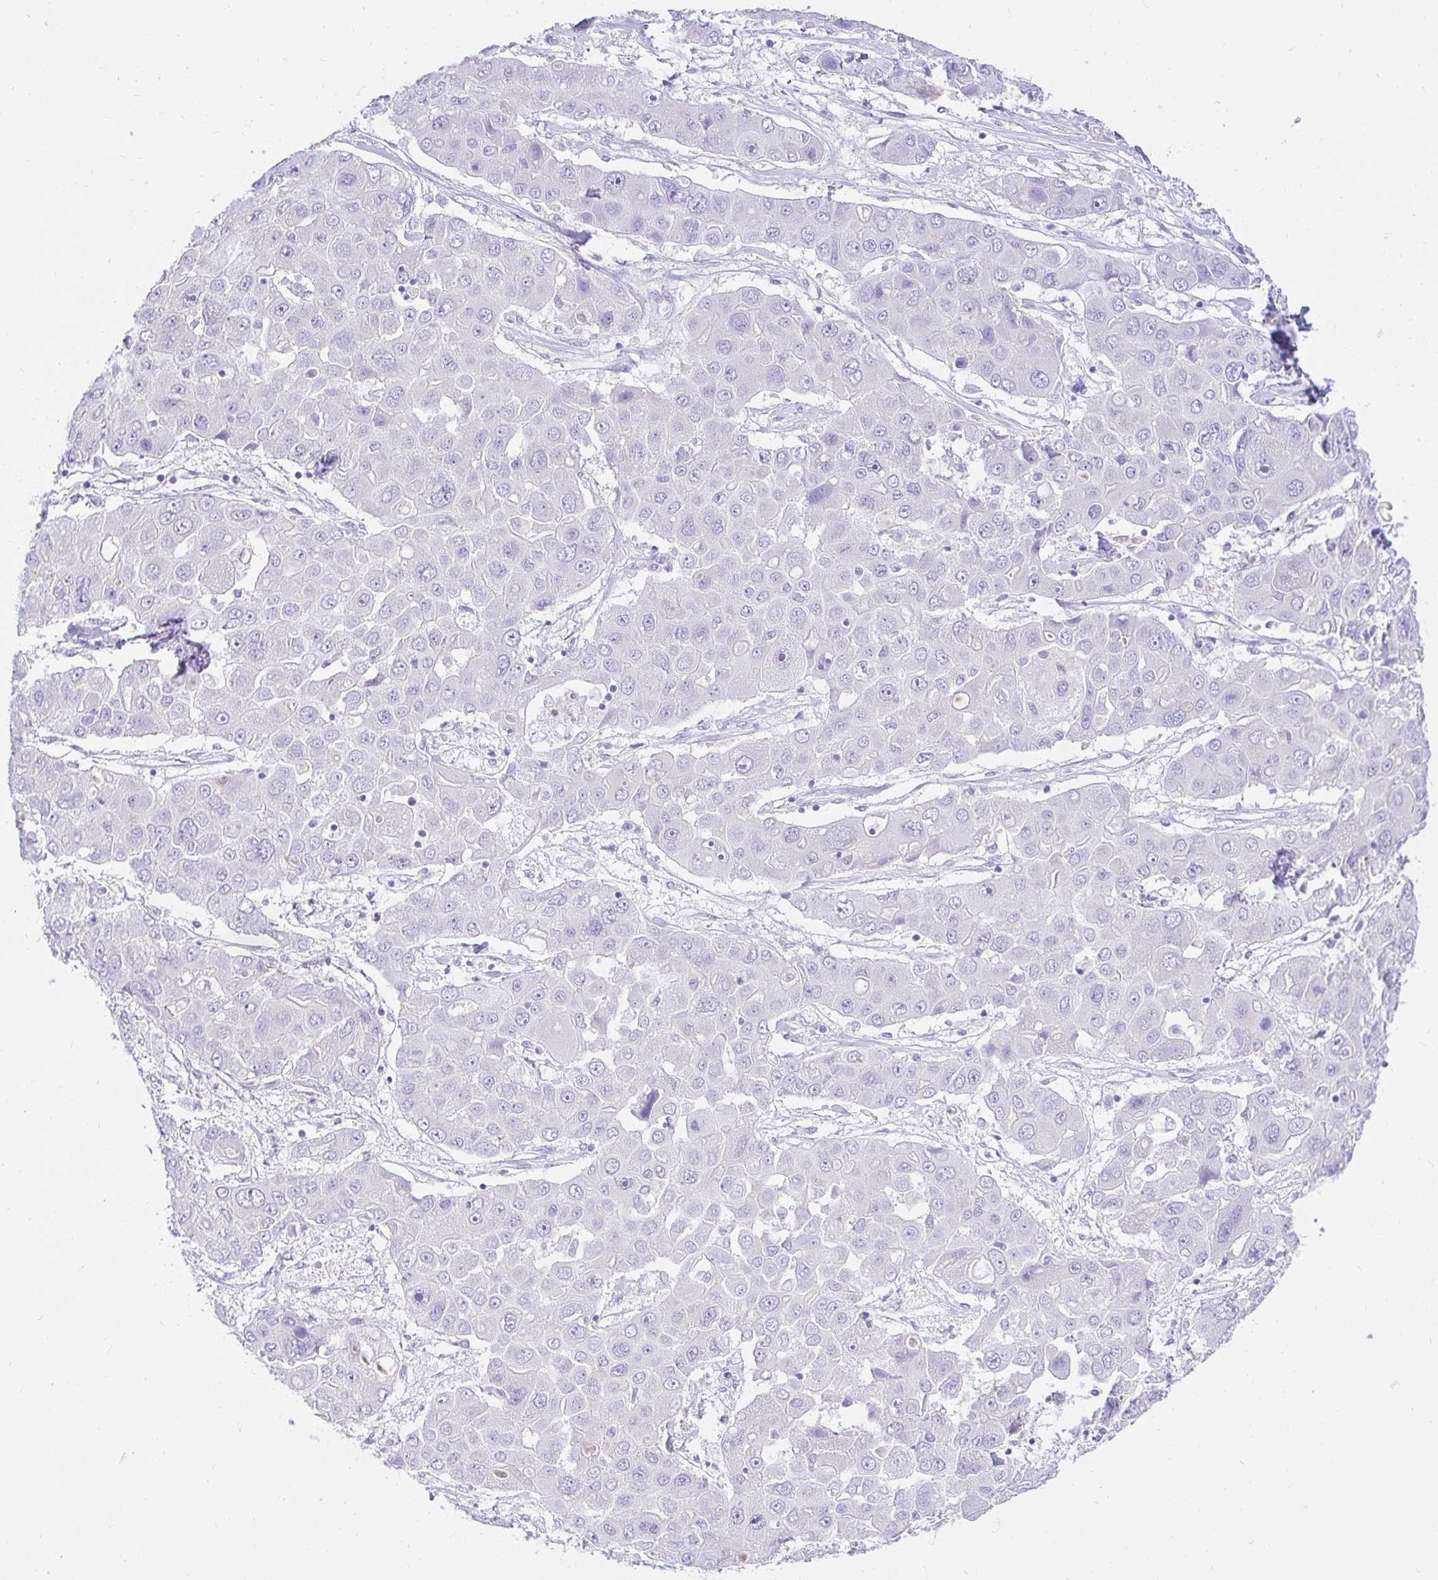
{"staining": {"intensity": "negative", "quantity": "none", "location": "none"}, "tissue": "liver cancer", "cell_type": "Tumor cells", "image_type": "cancer", "snomed": [{"axis": "morphology", "description": "Cholangiocarcinoma"}, {"axis": "topography", "description": "Liver"}], "caption": "Immunohistochemistry (IHC) of liver cancer demonstrates no positivity in tumor cells. (DAB (3,3'-diaminobenzidine) IHC, high magnification).", "gene": "FATE1", "patient": {"sex": "male", "age": 67}}